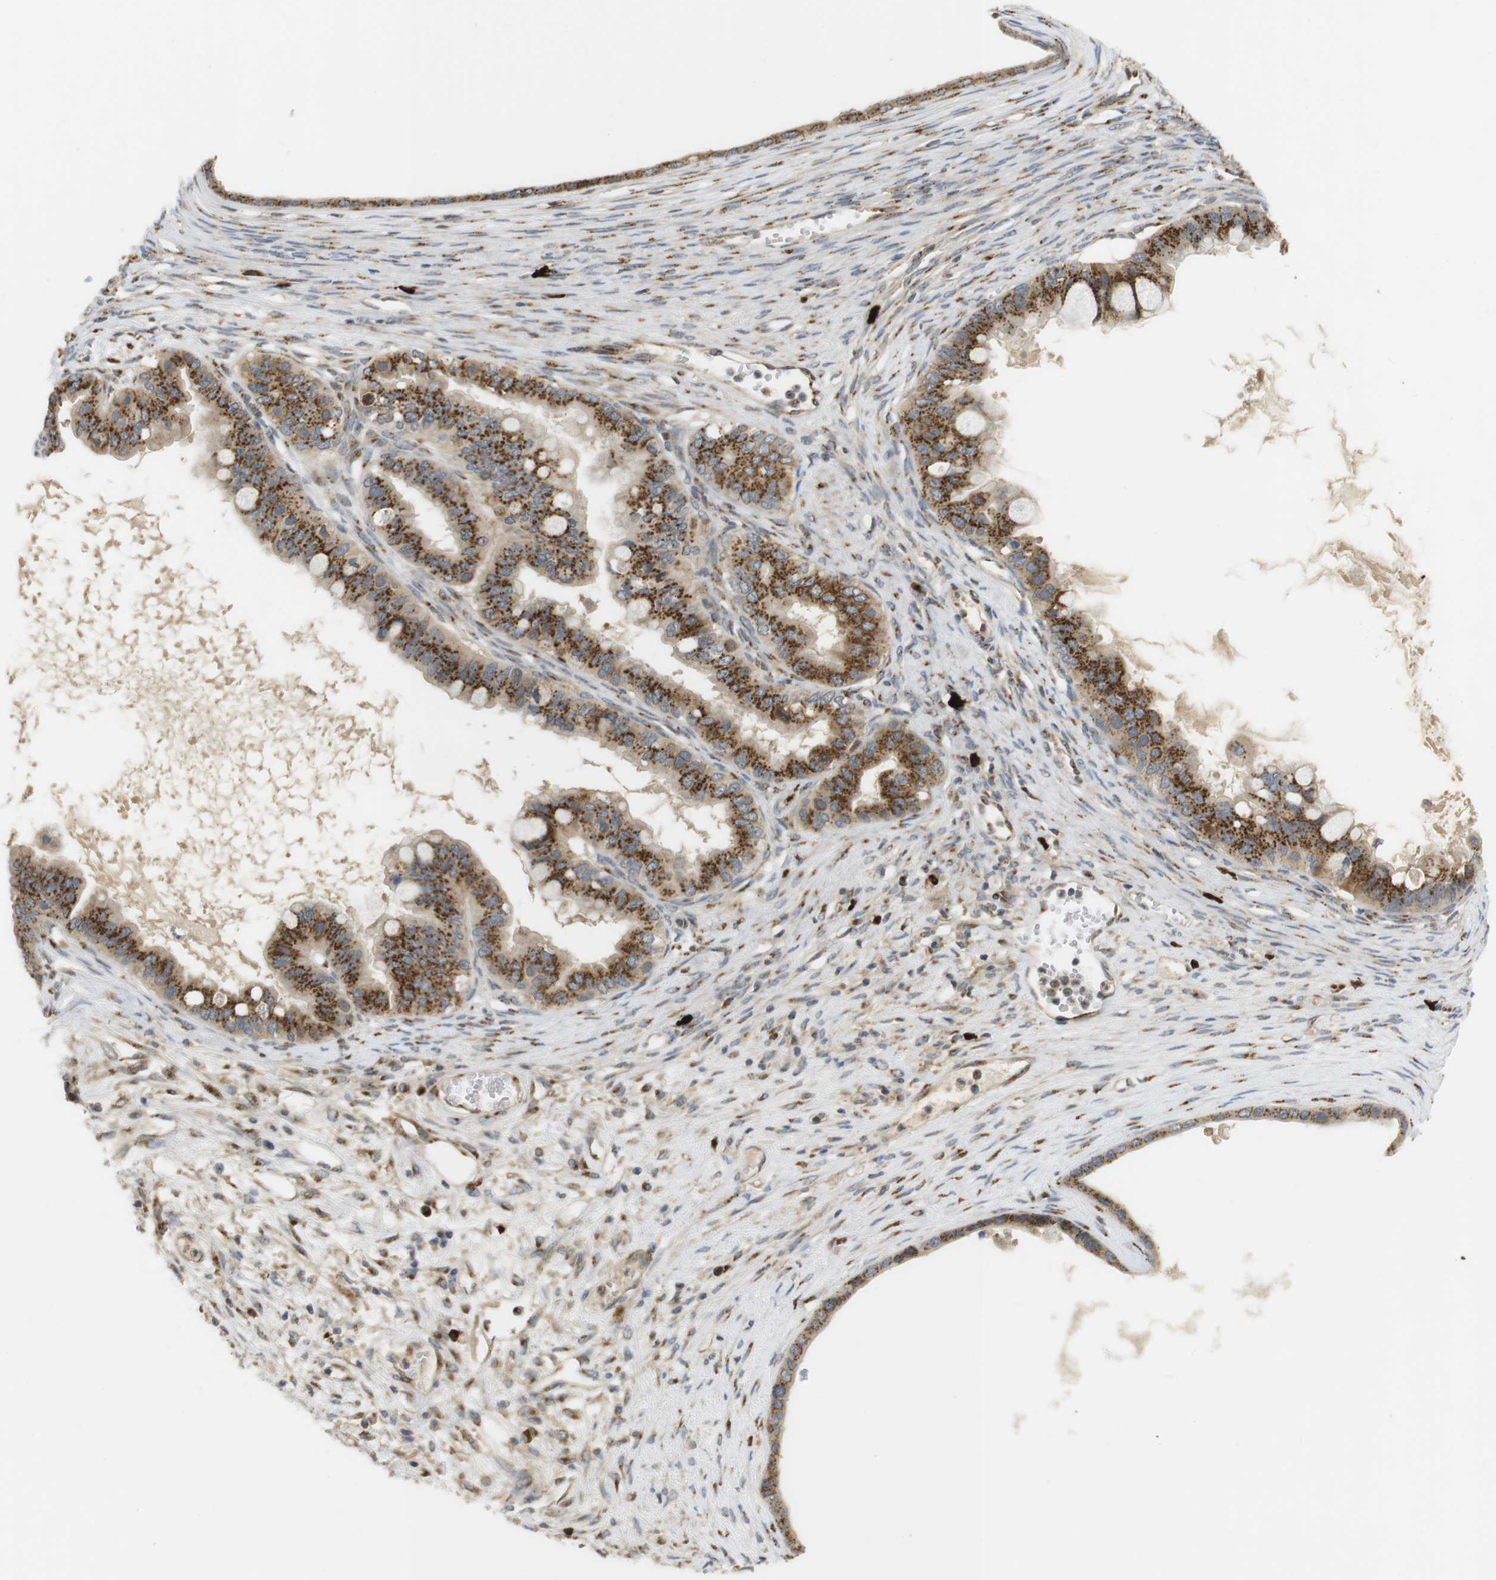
{"staining": {"intensity": "moderate", "quantity": ">75%", "location": "cytoplasmic/membranous"}, "tissue": "ovarian cancer", "cell_type": "Tumor cells", "image_type": "cancer", "snomed": [{"axis": "morphology", "description": "Cystadenocarcinoma, mucinous, NOS"}, {"axis": "topography", "description": "Ovary"}], "caption": "This photomicrograph reveals ovarian cancer stained with IHC to label a protein in brown. The cytoplasmic/membranous of tumor cells show moderate positivity for the protein. Nuclei are counter-stained blue.", "gene": "ZFPL1", "patient": {"sex": "female", "age": 80}}